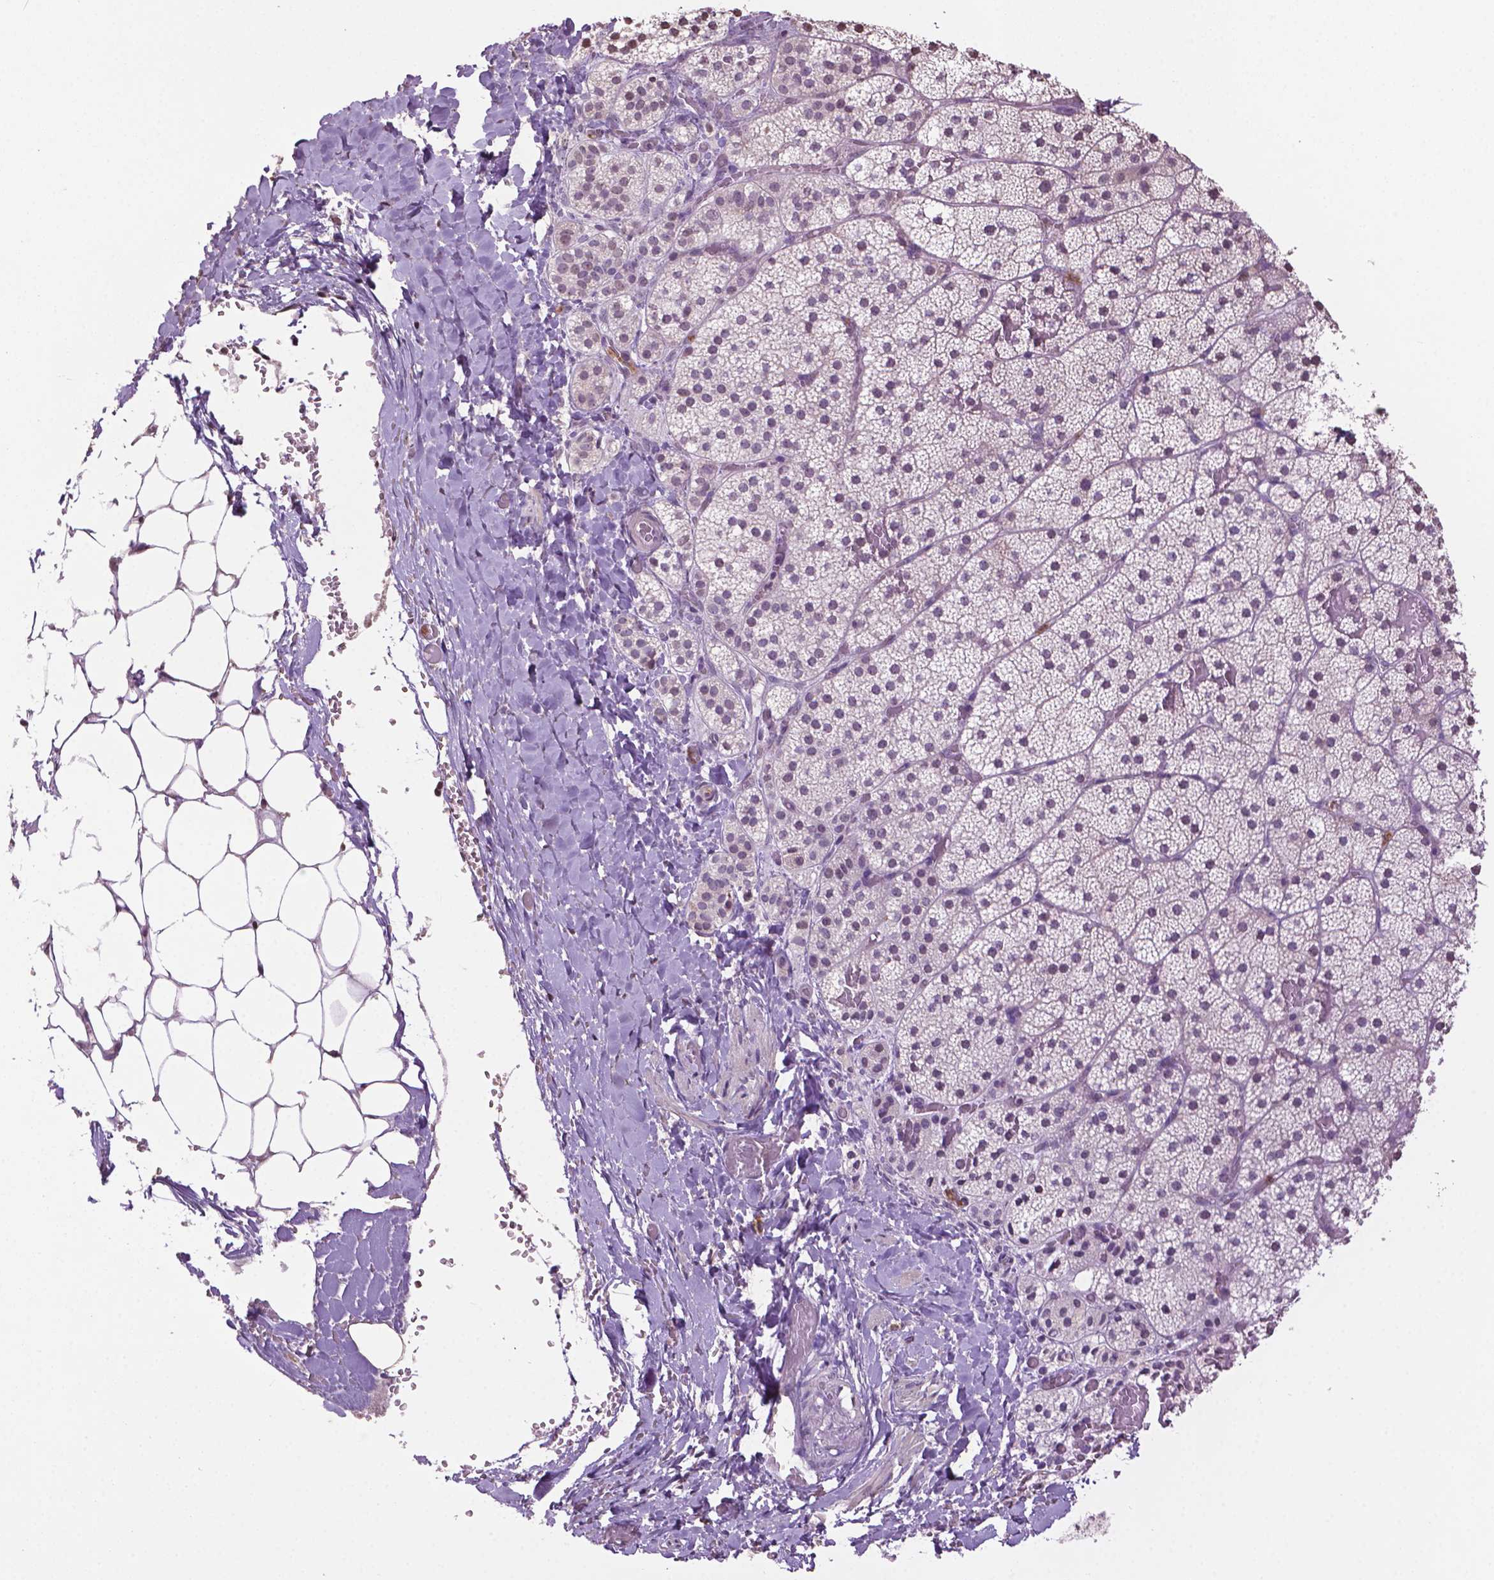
{"staining": {"intensity": "negative", "quantity": "none", "location": "none"}, "tissue": "adrenal gland", "cell_type": "Glandular cells", "image_type": "normal", "snomed": [{"axis": "morphology", "description": "Normal tissue, NOS"}, {"axis": "topography", "description": "Adrenal gland"}], "caption": "Immunohistochemistry micrograph of normal human adrenal gland stained for a protein (brown), which exhibits no staining in glandular cells.", "gene": "NTNG2", "patient": {"sex": "male", "age": 53}}